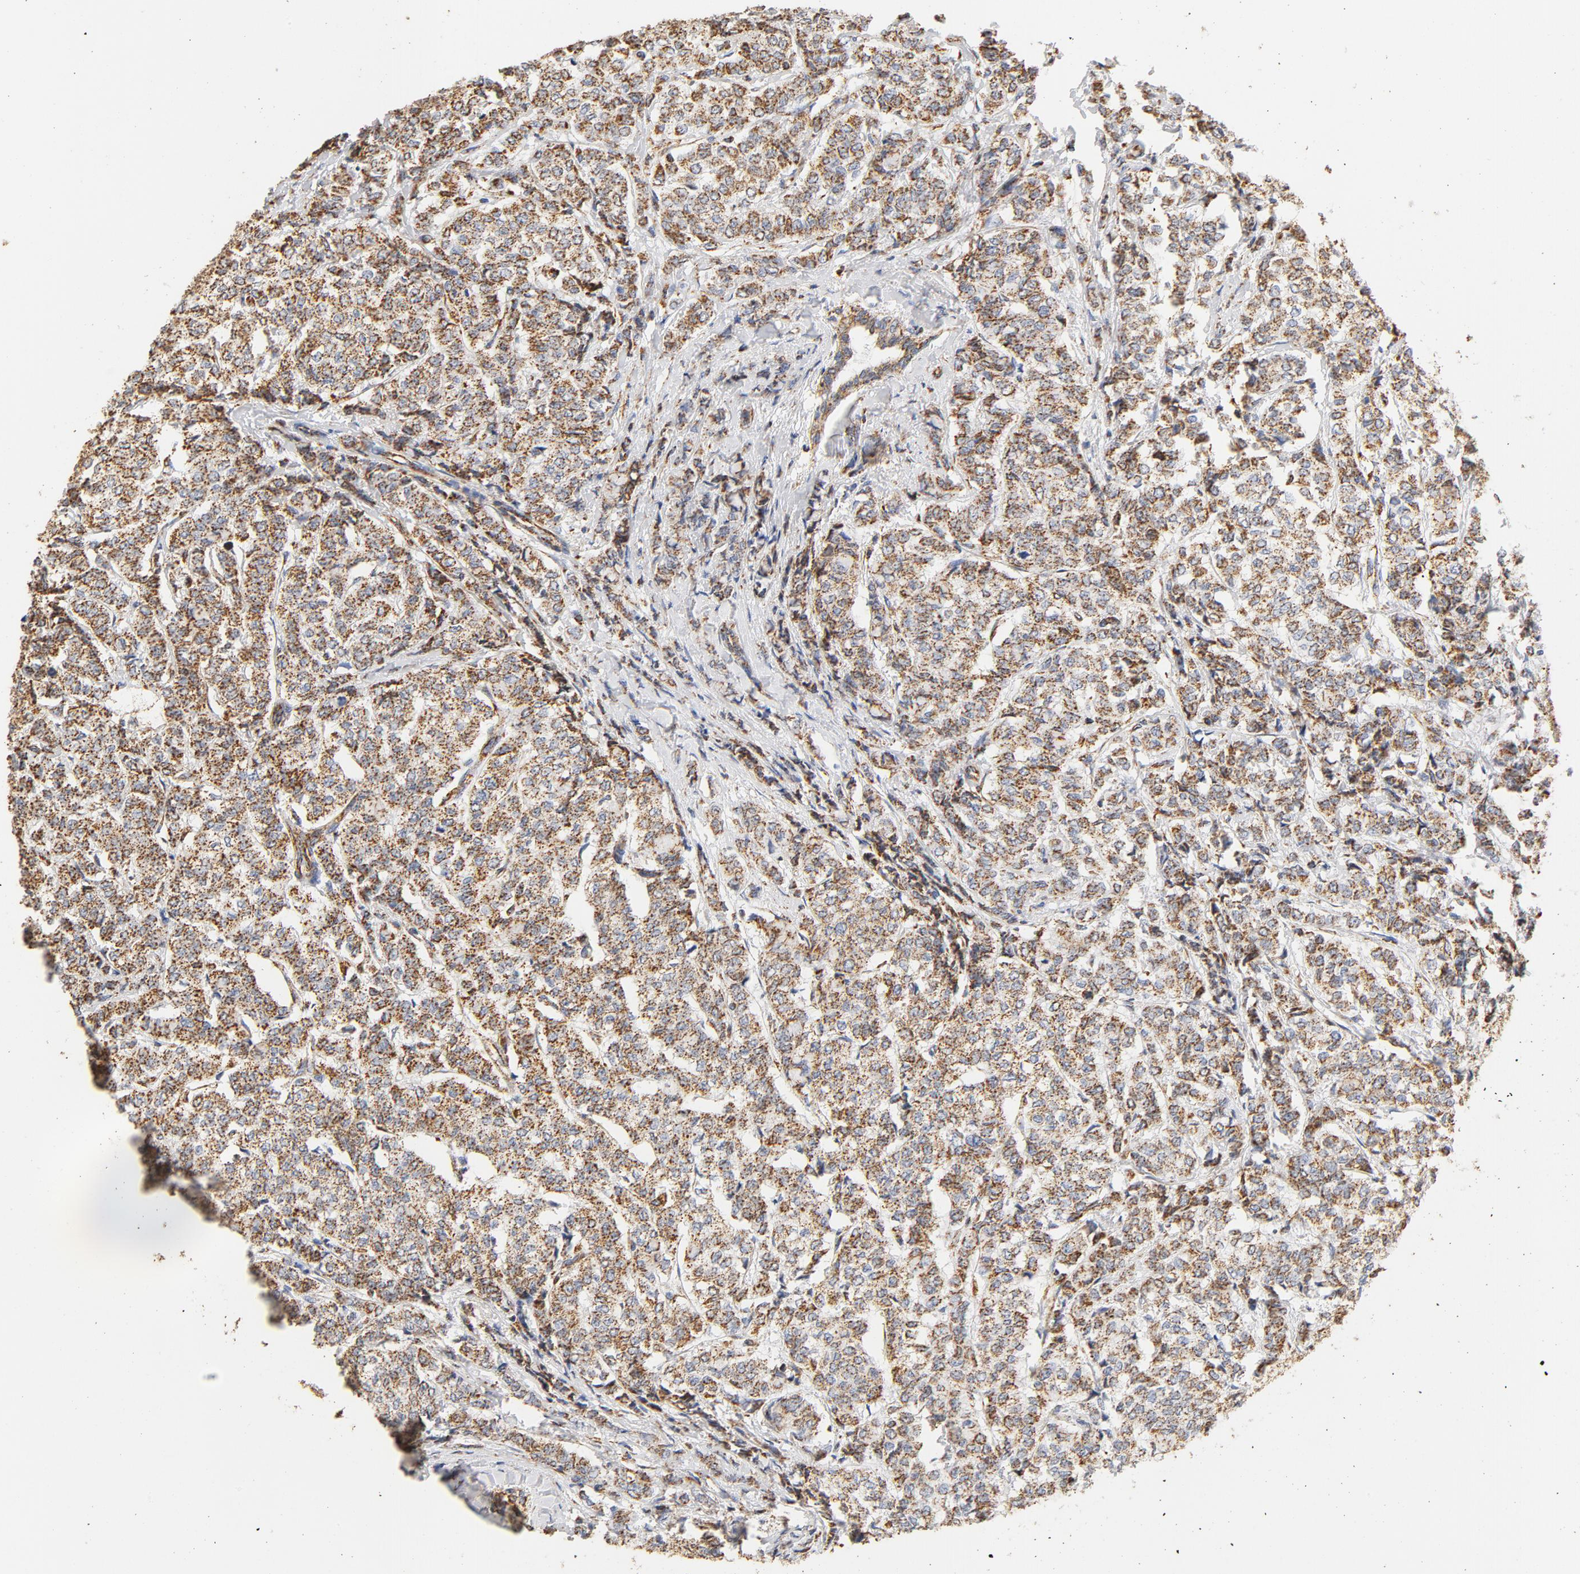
{"staining": {"intensity": "moderate", "quantity": ">75%", "location": "cytoplasmic/membranous"}, "tissue": "breast cancer", "cell_type": "Tumor cells", "image_type": "cancer", "snomed": [{"axis": "morphology", "description": "Lobular carcinoma"}, {"axis": "topography", "description": "Breast"}], "caption": "Lobular carcinoma (breast) stained for a protein demonstrates moderate cytoplasmic/membranous positivity in tumor cells. (IHC, brightfield microscopy, high magnification).", "gene": "COX4I1", "patient": {"sex": "female", "age": 60}}